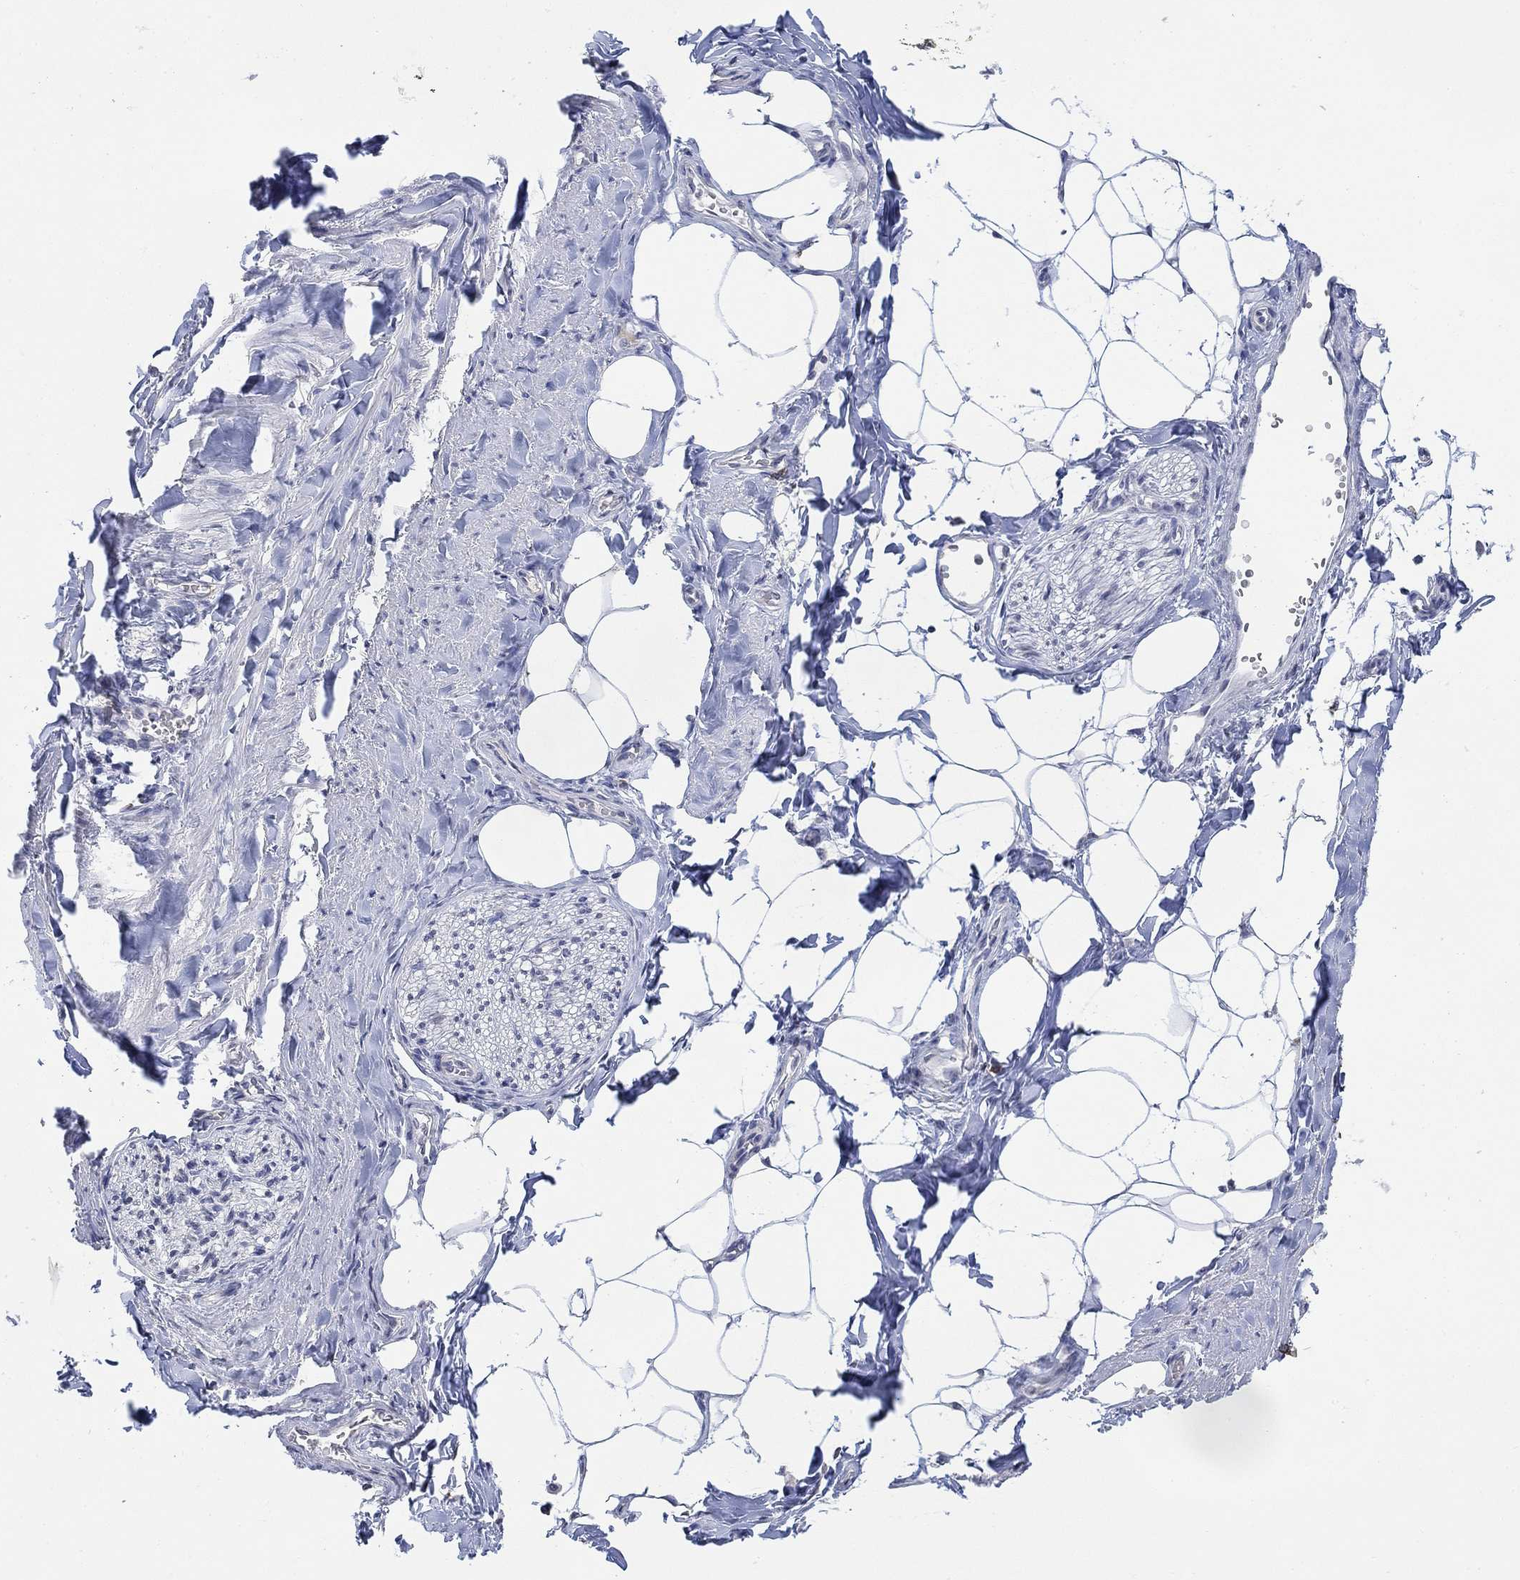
{"staining": {"intensity": "negative", "quantity": "none", "location": "none"}, "tissue": "adipose tissue", "cell_type": "Adipocytes", "image_type": "normal", "snomed": [{"axis": "morphology", "description": "Normal tissue, NOS"}, {"axis": "morphology", "description": "Carcinoid, malignant, NOS"}, {"axis": "topography", "description": "Small intestine"}, {"axis": "topography", "description": "Peripheral nerve tissue"}], "caption": "A photomicrograph of human adipose tissue is negative for staining in adipocytes. The staining was performed using DAB to visualize the protein expression in brown, while the nuclei were stained in blue with hematoxylin (Magnification: 20x).", "gene": "TMEM255A", "patient": {"sex": "male", "age": 52}}